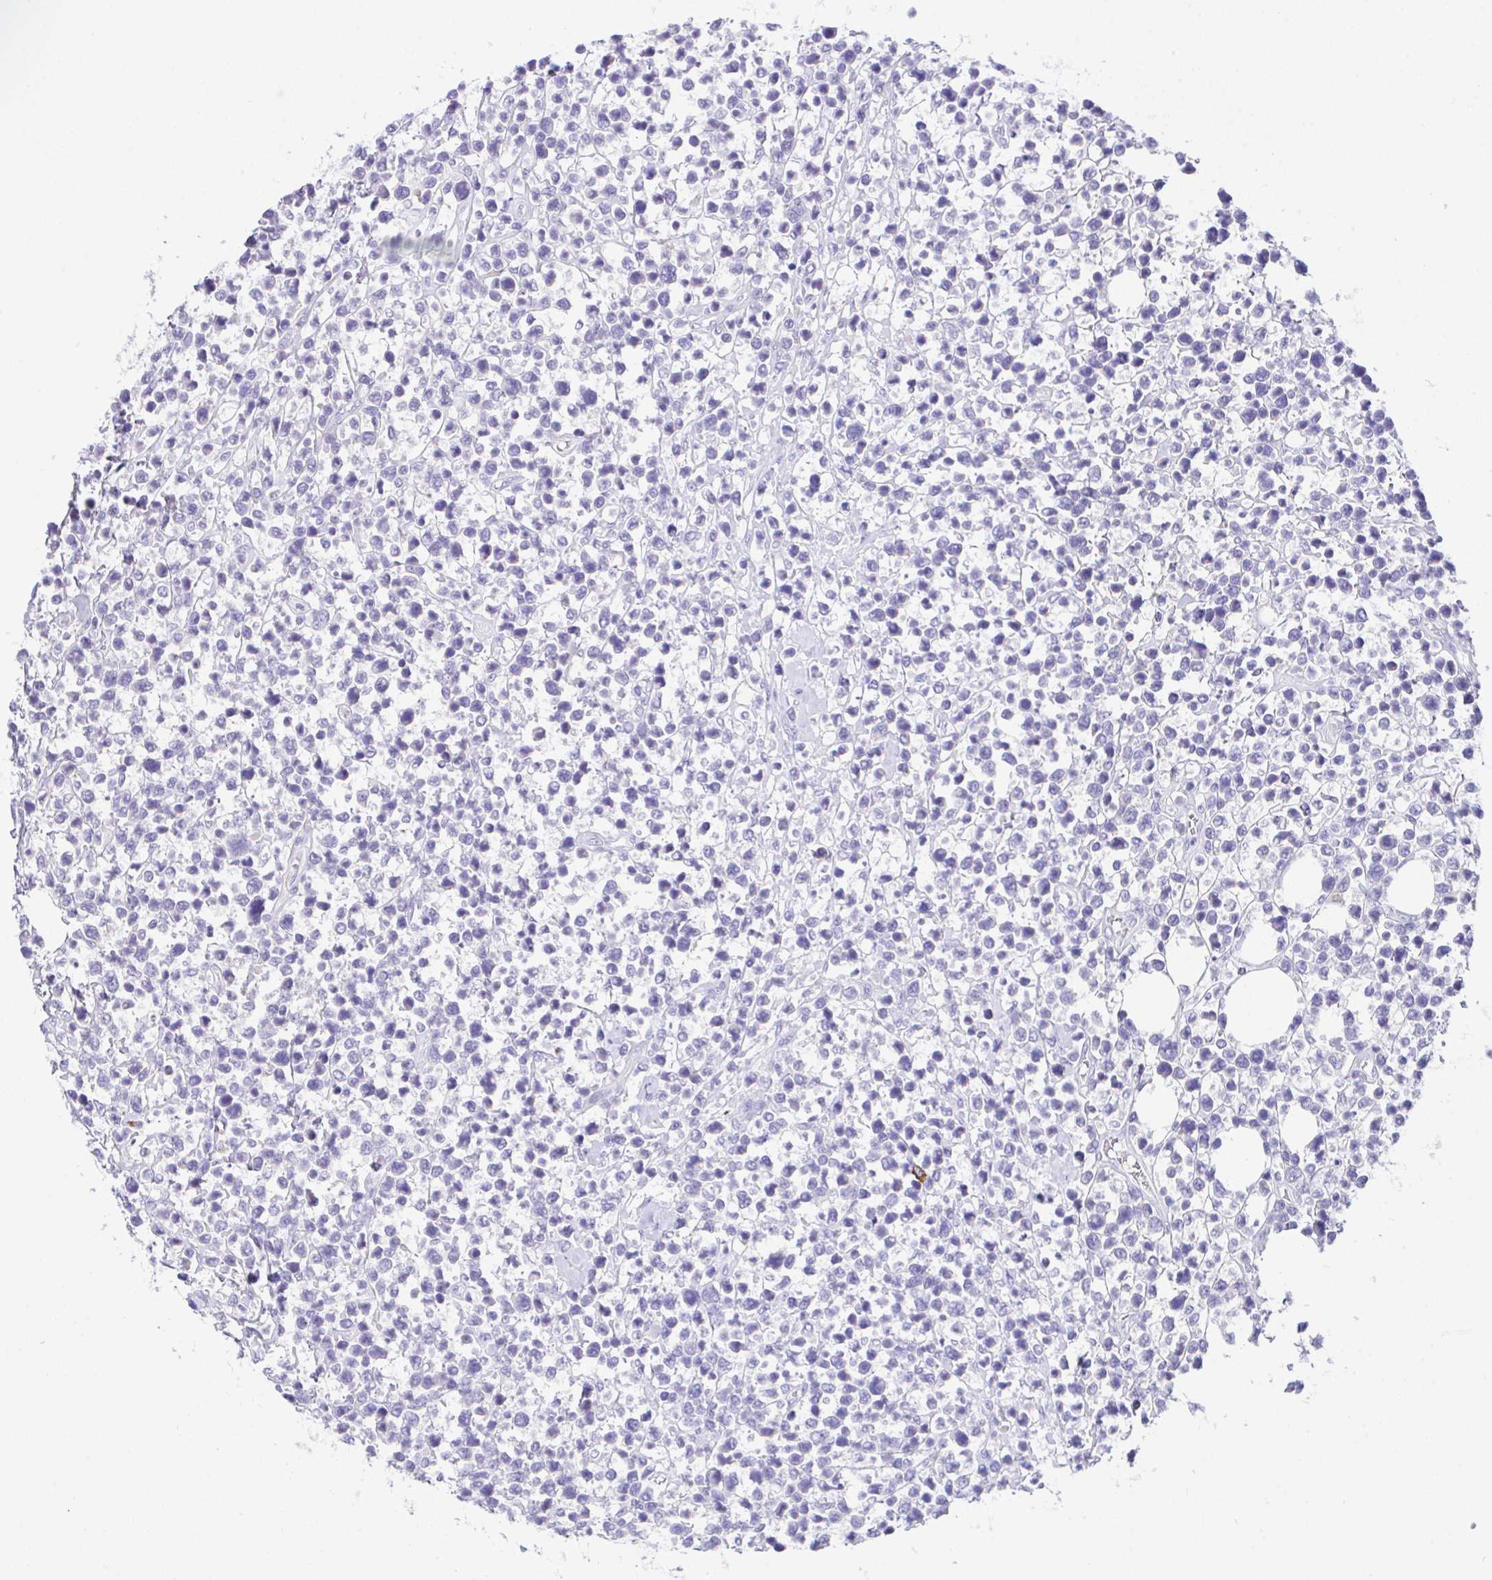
{"staining": {"intensity": "negative", "quantity": "none", "location": "none"}, "tissue": "lymphoma", "cell_type": "Tumor cells", "image_type": "cancer", "snomed": [{"axis": "morphology", "description": "Malignant lymphoma, non-Hodgkin's type, Low grade"}, {"axis": "topography", "description": "Lymph node"}], "caption": "Protein analysis of low-grade malignant lymphoma, non-Hodgkin's type shows no significant staining in tumor cells. Nuclei are stained in blue.", "gene": "HACD4", "patient": {"sex": "male", "age": 60}}